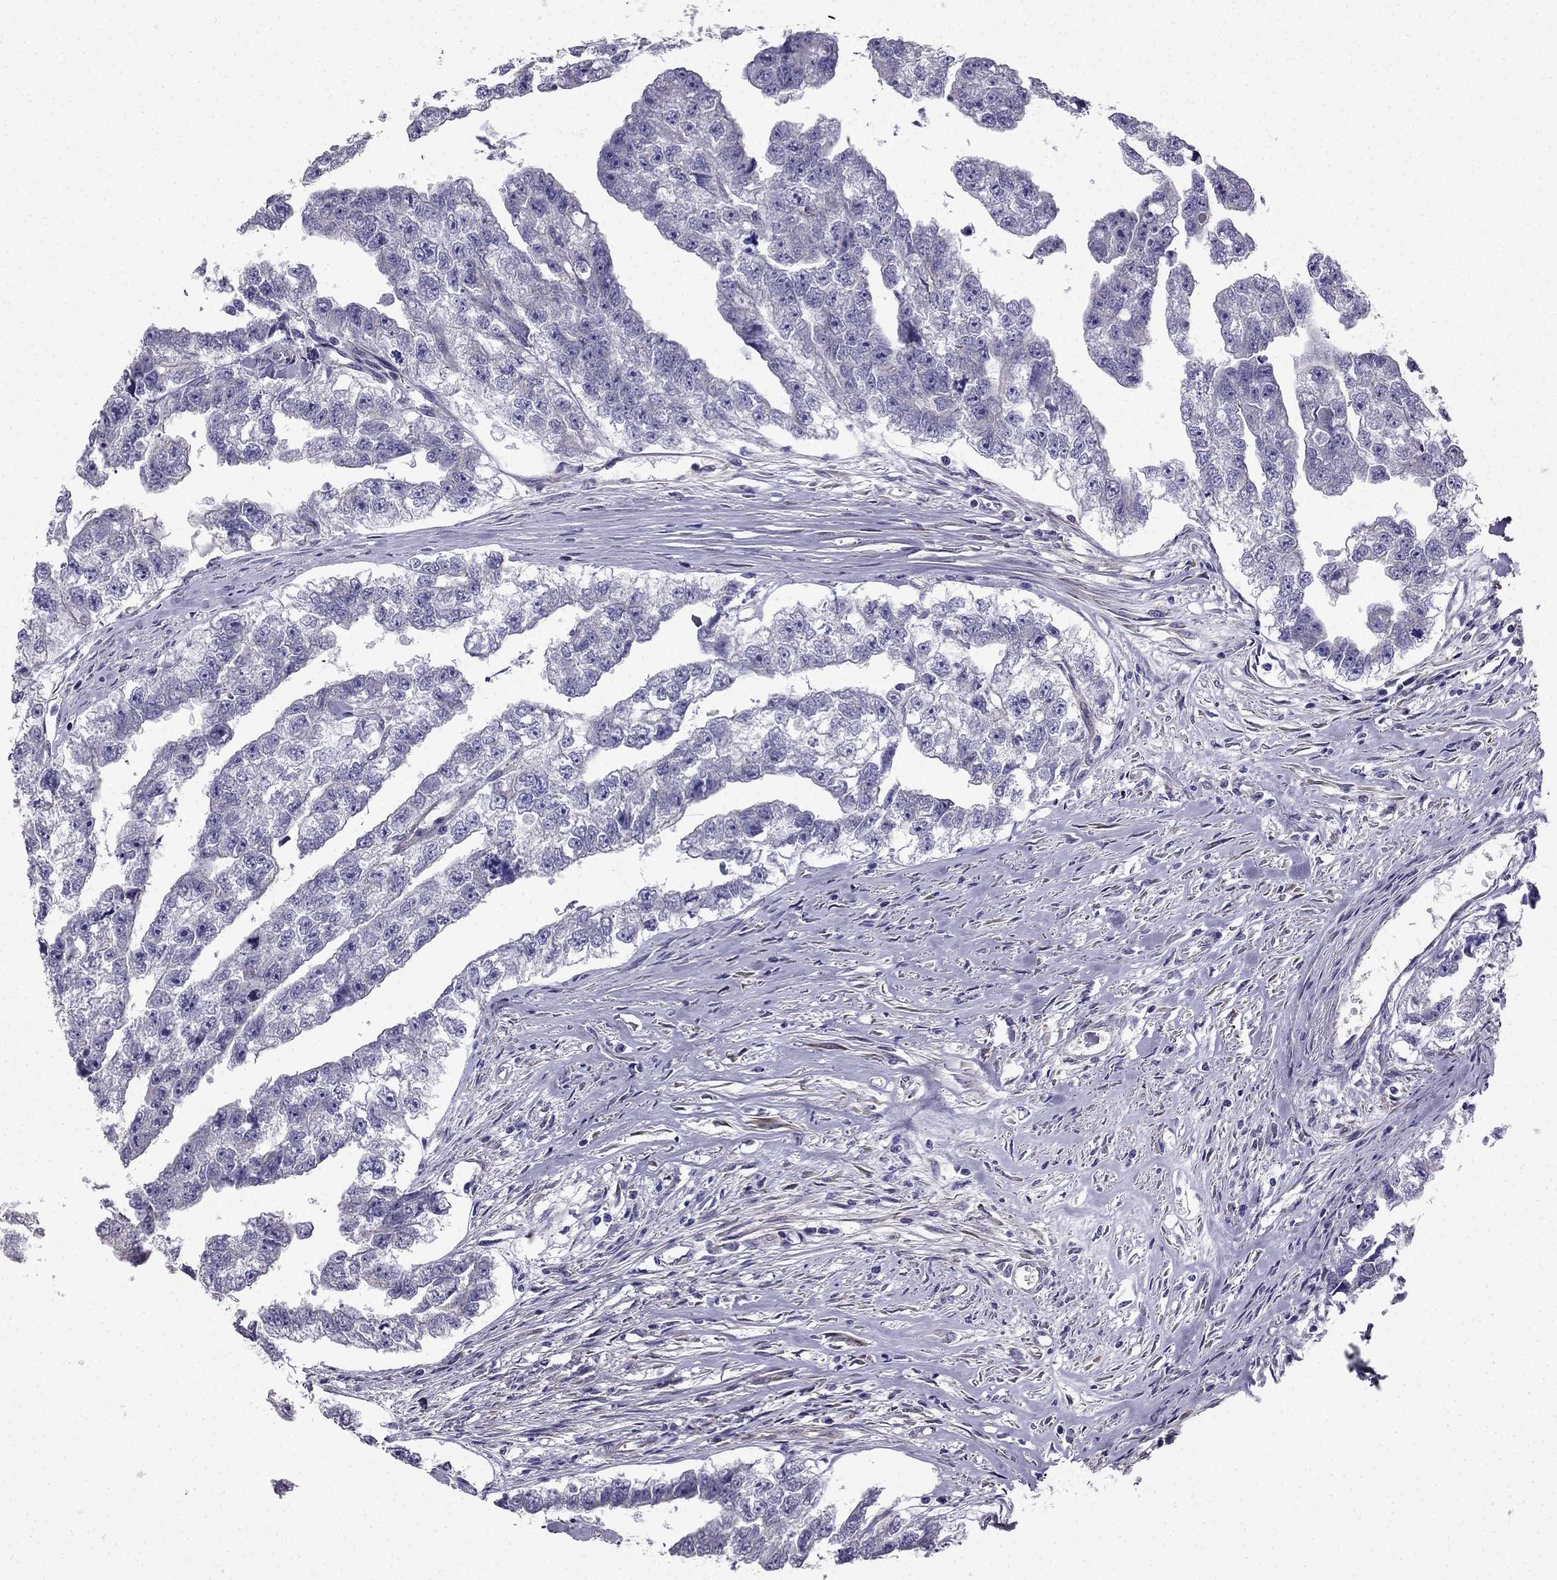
{"staining": {"intensity": "negative", "quantity": "none", "location": "none"}, "tissue": "testis cancer", "cell_type": "Tumor cells", "image_type": "cancer", "snomed": [{"axis": "morphology", "description": "Carcinoma, Embryonal, NOS"}, {"axis": "morphology", "description": "Teratoma, malignant, NOS"}, {"axis": "topography", "description": "Testis"}], "caption": "A photomicrograph of human testis cancer (embryonal carcinoma) is negative for staining in tumor cells.", "gene": "ENOX1", "patient": {"sex": "male", "age": 44}}